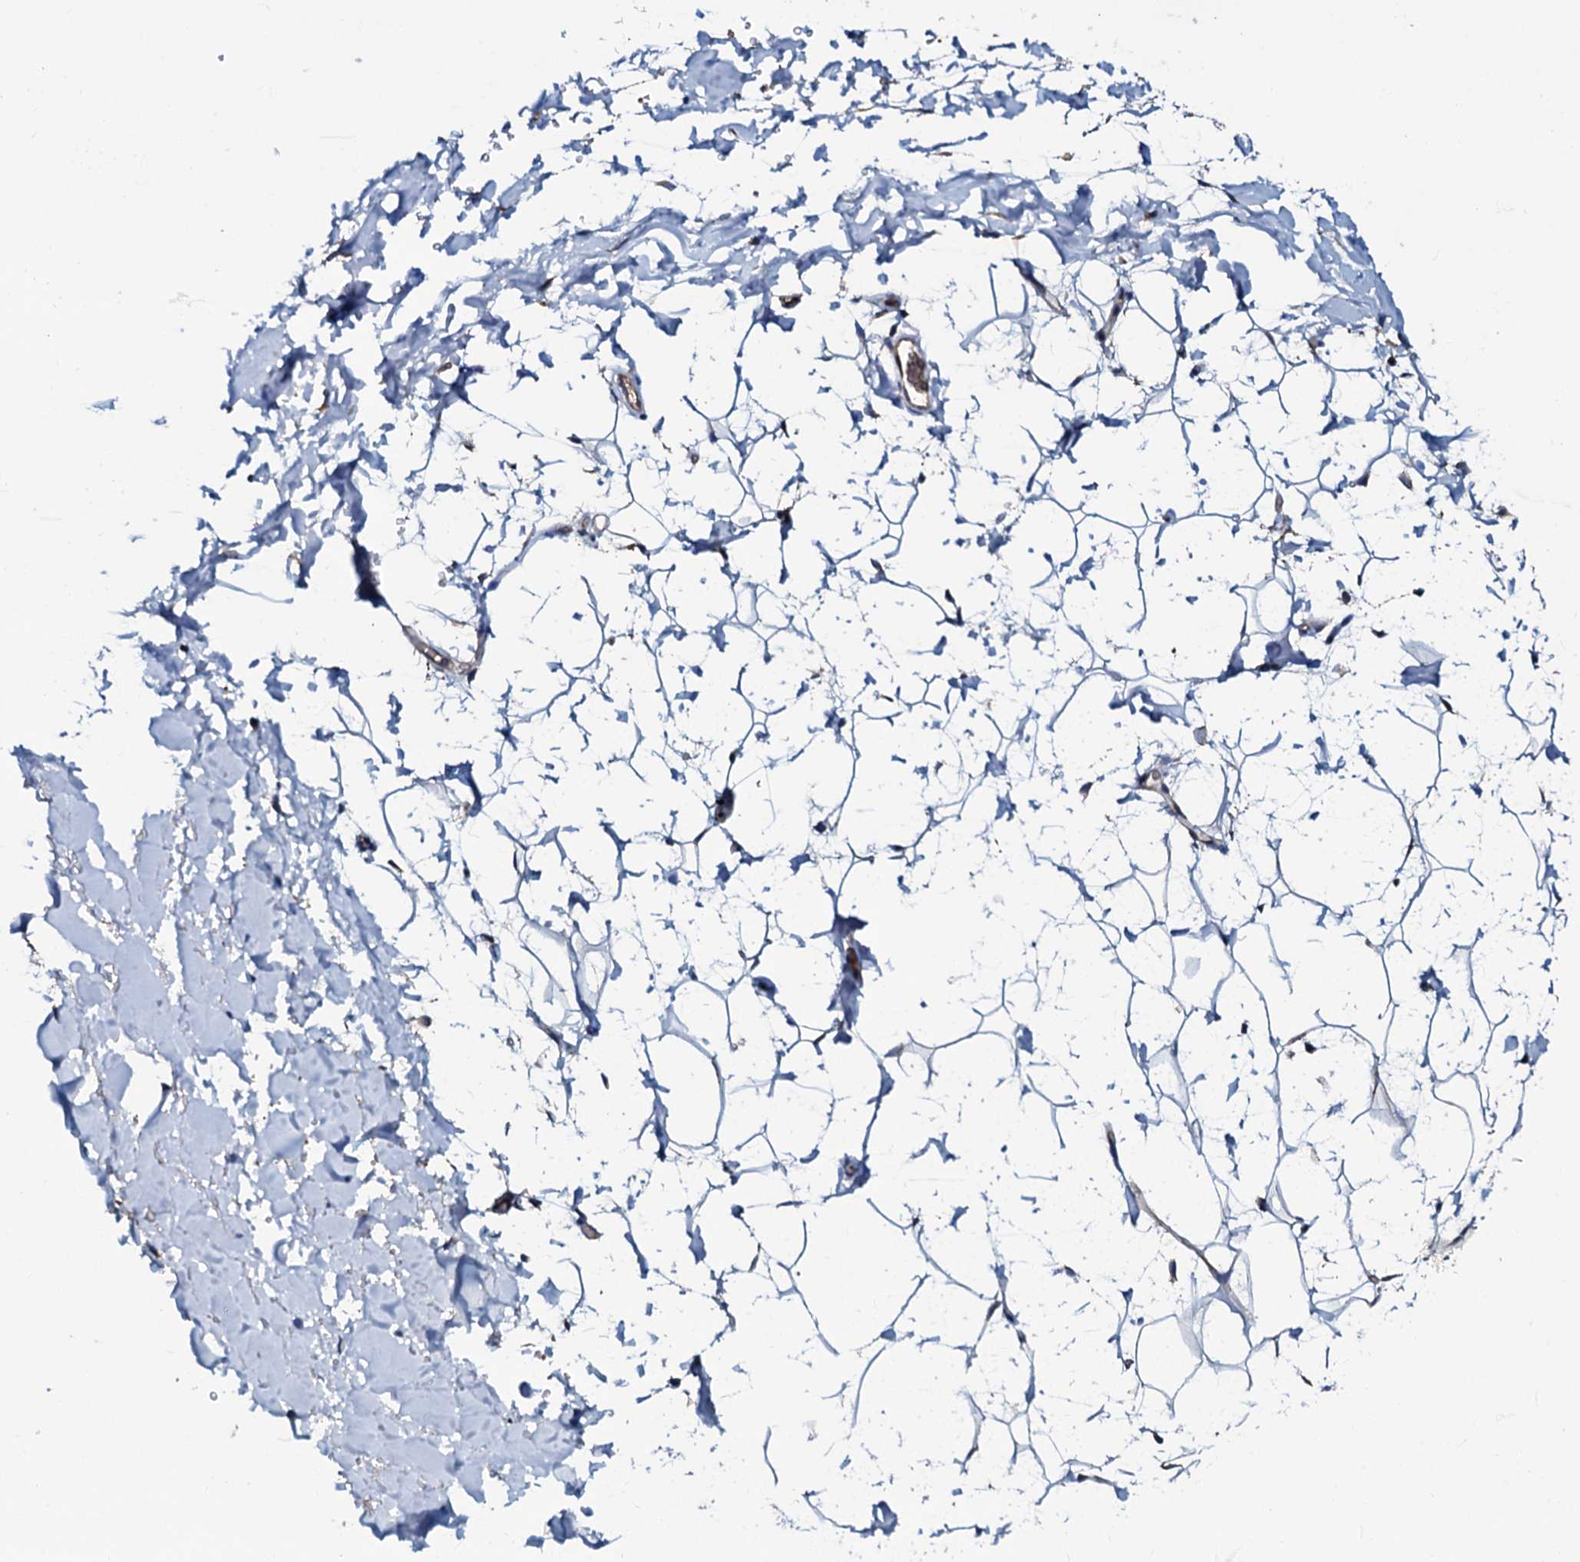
{"staining": {"intensity": "negative", "quantity": "none", "location": "none"}, "tissue": "adipose tissue", "cell_type": "Adipocytes", "image_type": "normal", "snomed": [{"axis": "morphology", "description": "Normal tissue, NOS"}, {"axis": "topography", "description": "Breast"}], "caption": "The immunohistochemistry (IHC) histopathology image has no significant staining in adipocytes of adipose tissue. Brightfield microscopy of immunohistochemistry (IHC) stained with DAB (3,3'-diaminobenzidine) (brown) and hematoxylin (blue), captured at high magnification.", "gene": "CPNE2", "patient": {"sex": "female", "age": 26}}